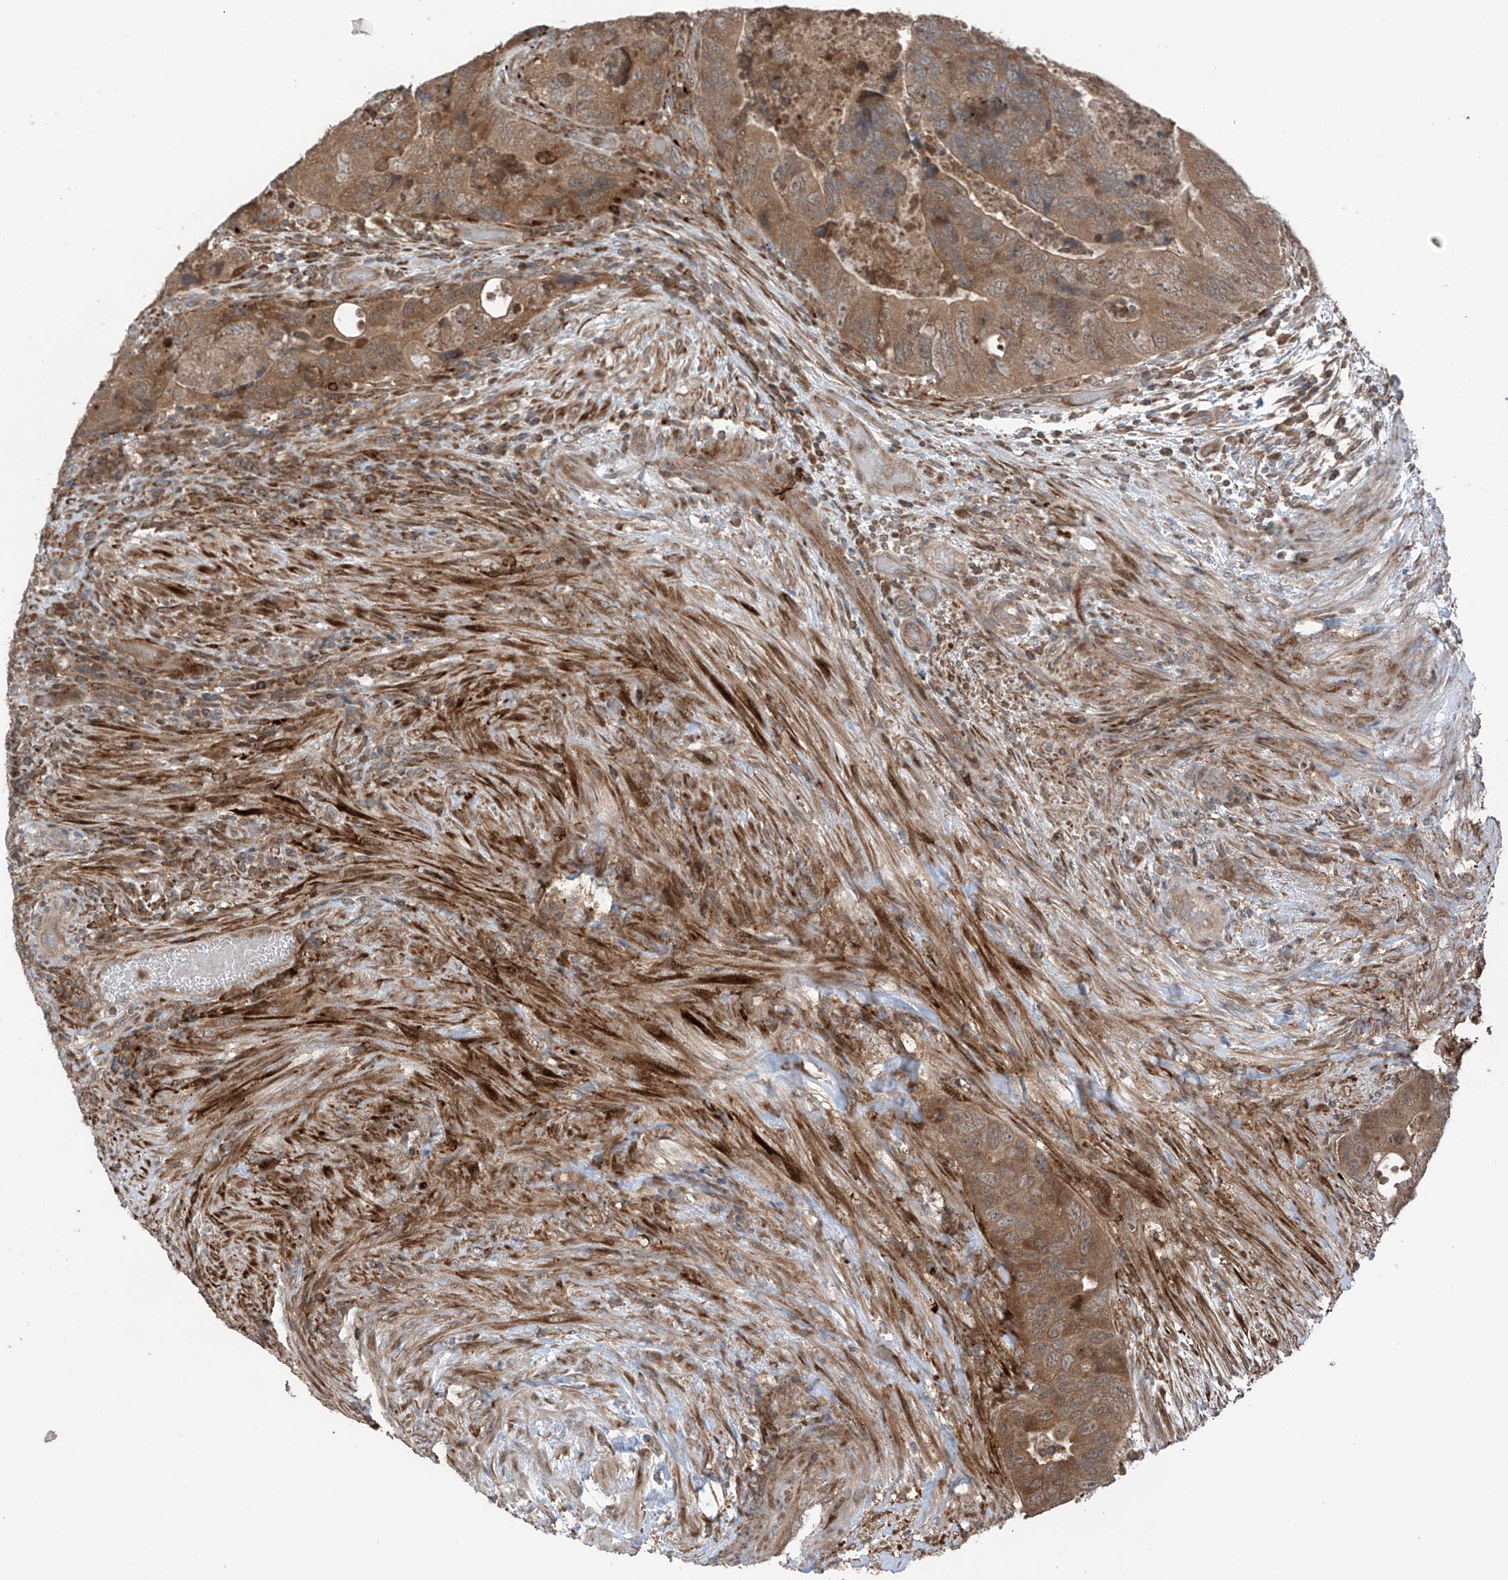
{"staining": {"intensity": "moderate", "quantity": ">75%", "location": "cytoplasmic/membranous,nuclear"}, "tissue": "colorectal cancer", "cell_type": "Tumor cells", "image_type": "cancer", "snomed": [{"axis": "morphology", "description": "Adenocarcinoma, NOS"}, {"axis": "topography", "description": "Rectum"}], "caption": "Colorectal adenocarcinoma tissue displays moderate cytoplasmic/membranous and nuclear expression in approximately >75% of tumor cells, visualized by immunohistochemistry.", "gene": "SAMD3", "patient": {"sex": "male", "age": 63}}